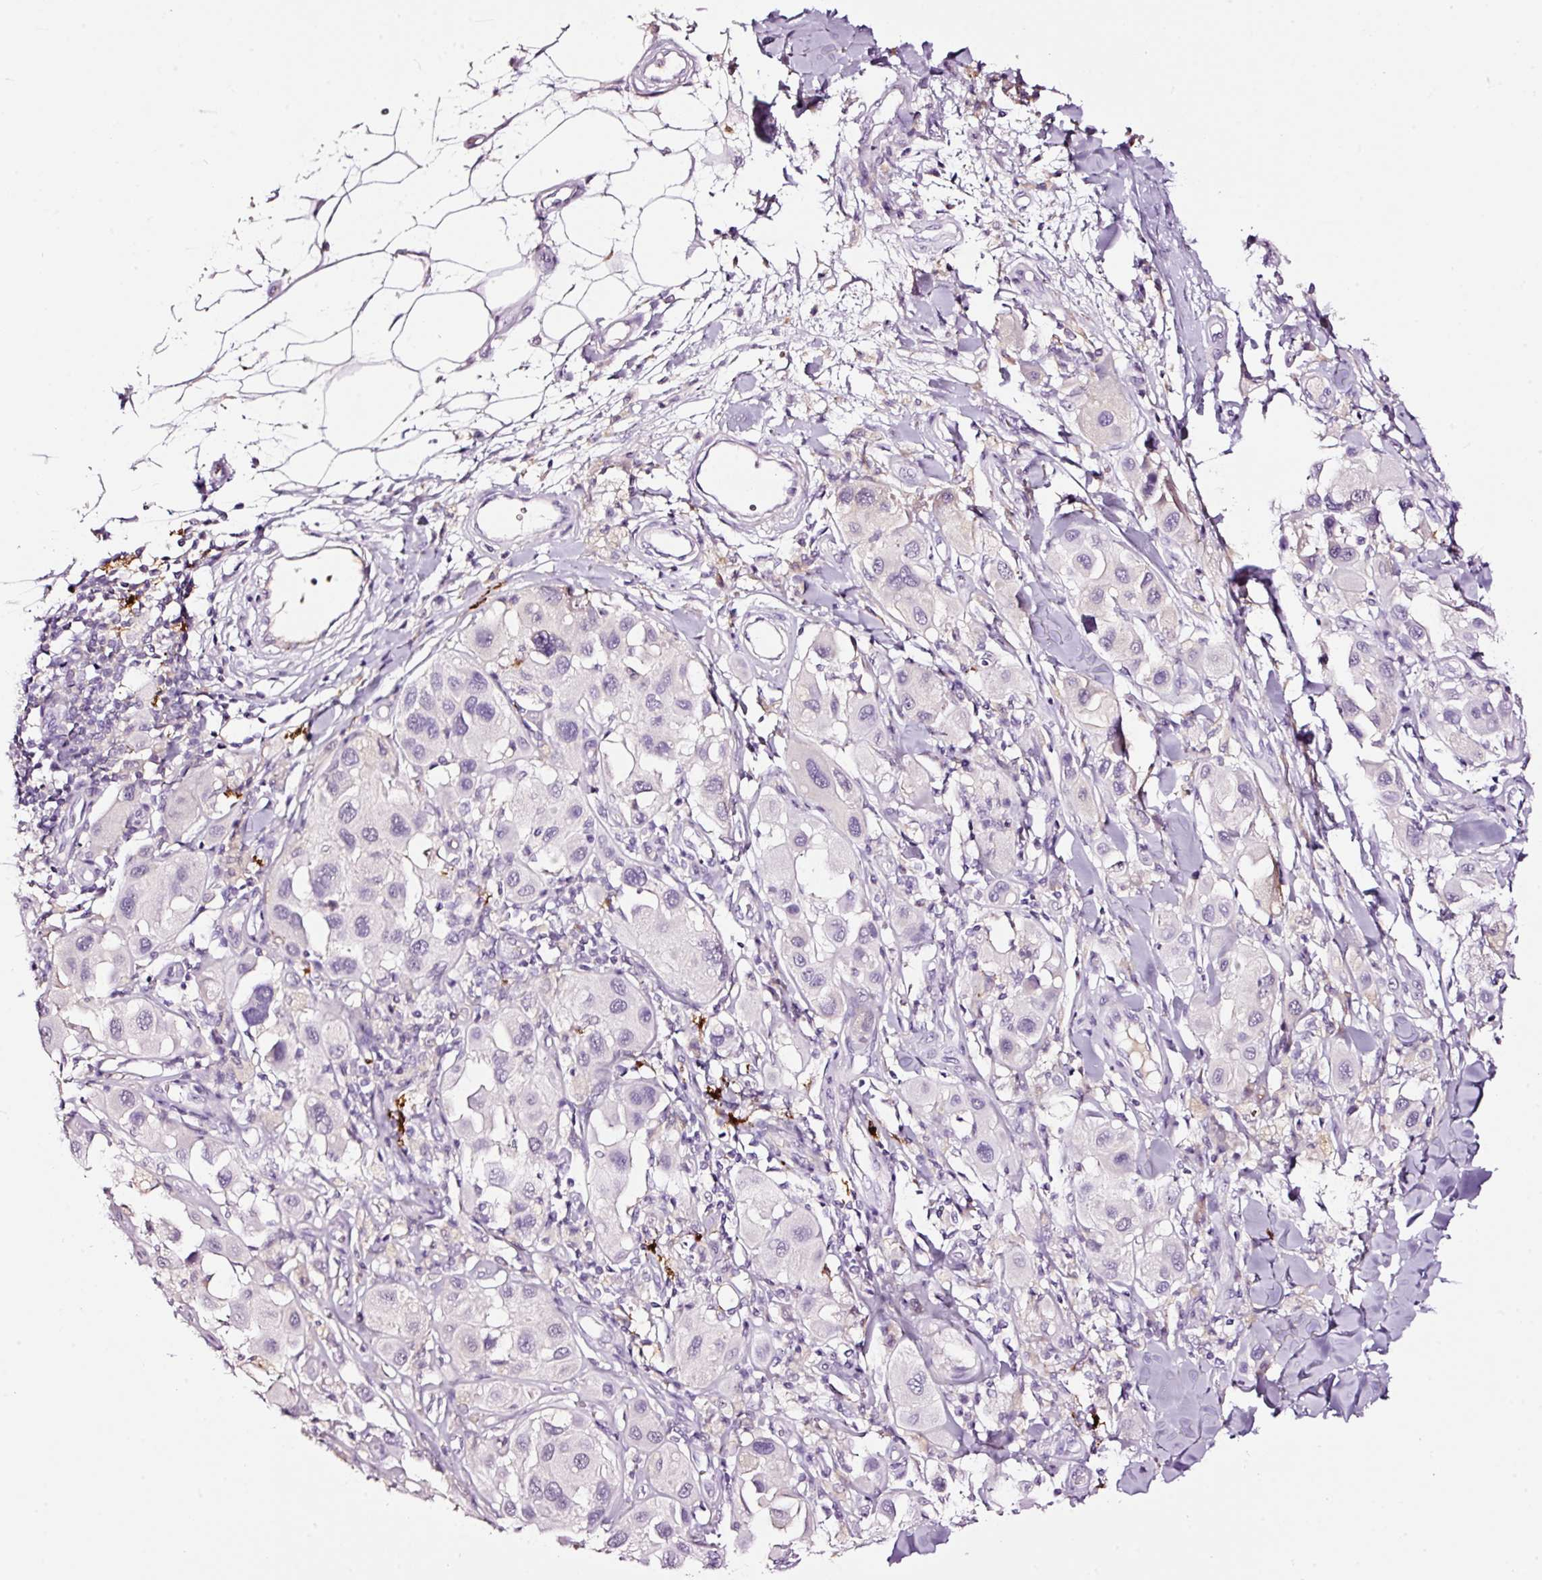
{"staining": {"intensity": "negative", "quantity": "none", "location": "none"}, "tissue": "melanoma", "cell_type": "Tumor cells", "image_type": "cancer", "snomed": [{"axis": "morphology", "description": "Malignant melanoma, Metastatic site"}, {"axis": "topography", "description": "Skin"}], "caption": "High power microscopy photomicrograph of an immunohistochemistry histopathology image of melanoma, revealing no significant positivity in tumor cells.", "gene": "LAMP3", "patient": {"sex": "male", "age": 41}}